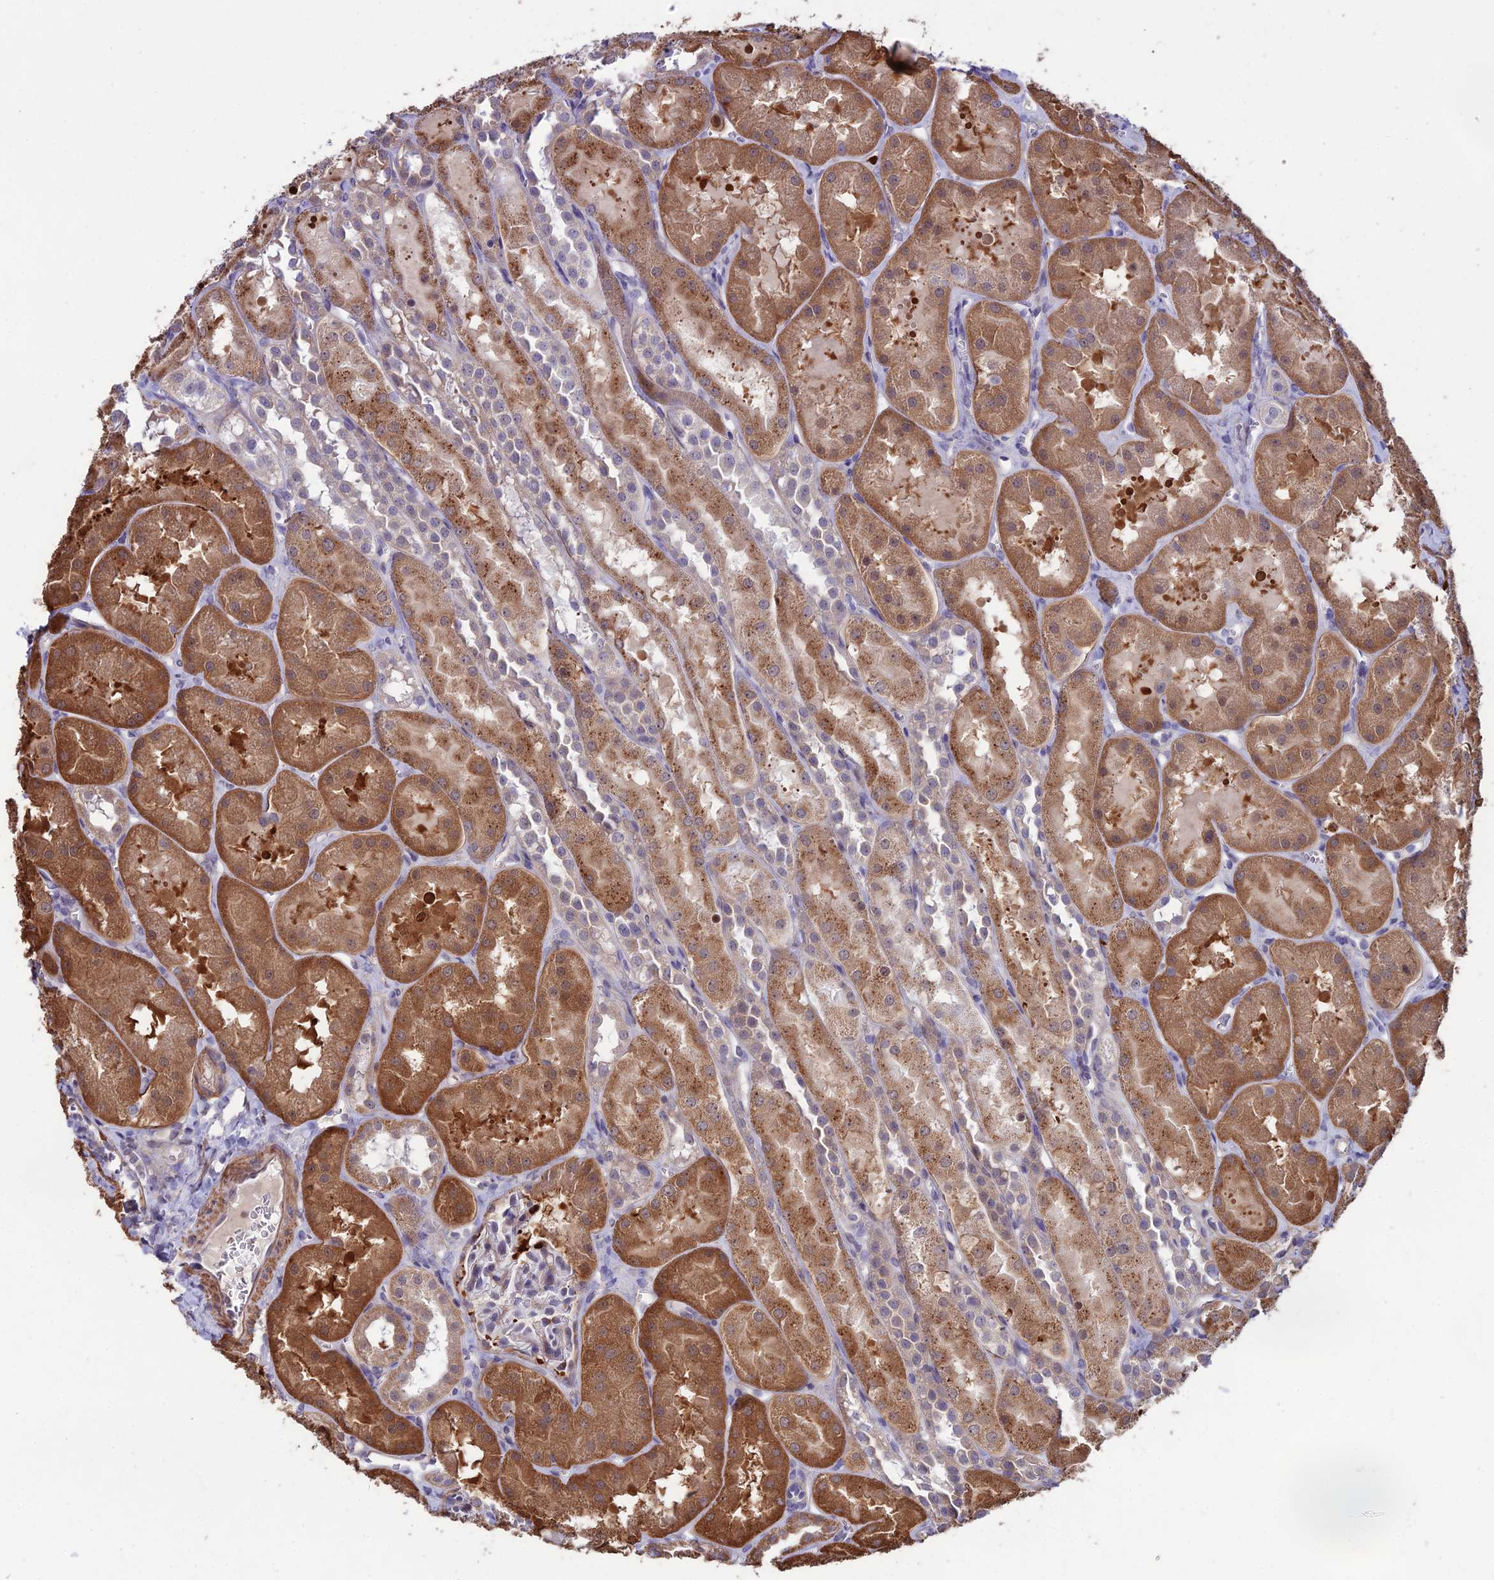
{"staining": {"intensity": "moderate", "quantity": "<25%", "location": "cytoplasmic/membranous"}, "tissue": "kidney", "cell_type": "Cells in glomeruli", "image_type": "normal", "snomed": [{"axis": "morphology", "description": "Normal tissue, NOS"}, {"axis": "topography", "description": "Kidney"}, {"axis": "topography", "description": "Urinary bladder"}], "caption": "Immunohistochemical staining of normal kidney reveals <25% levels of moderate cytoplasmic/membranous protein staining in approximately <25% of cells in glomeruli.", "gene": "COL6A6", "patient": {"sex": "male", "age": 16}}